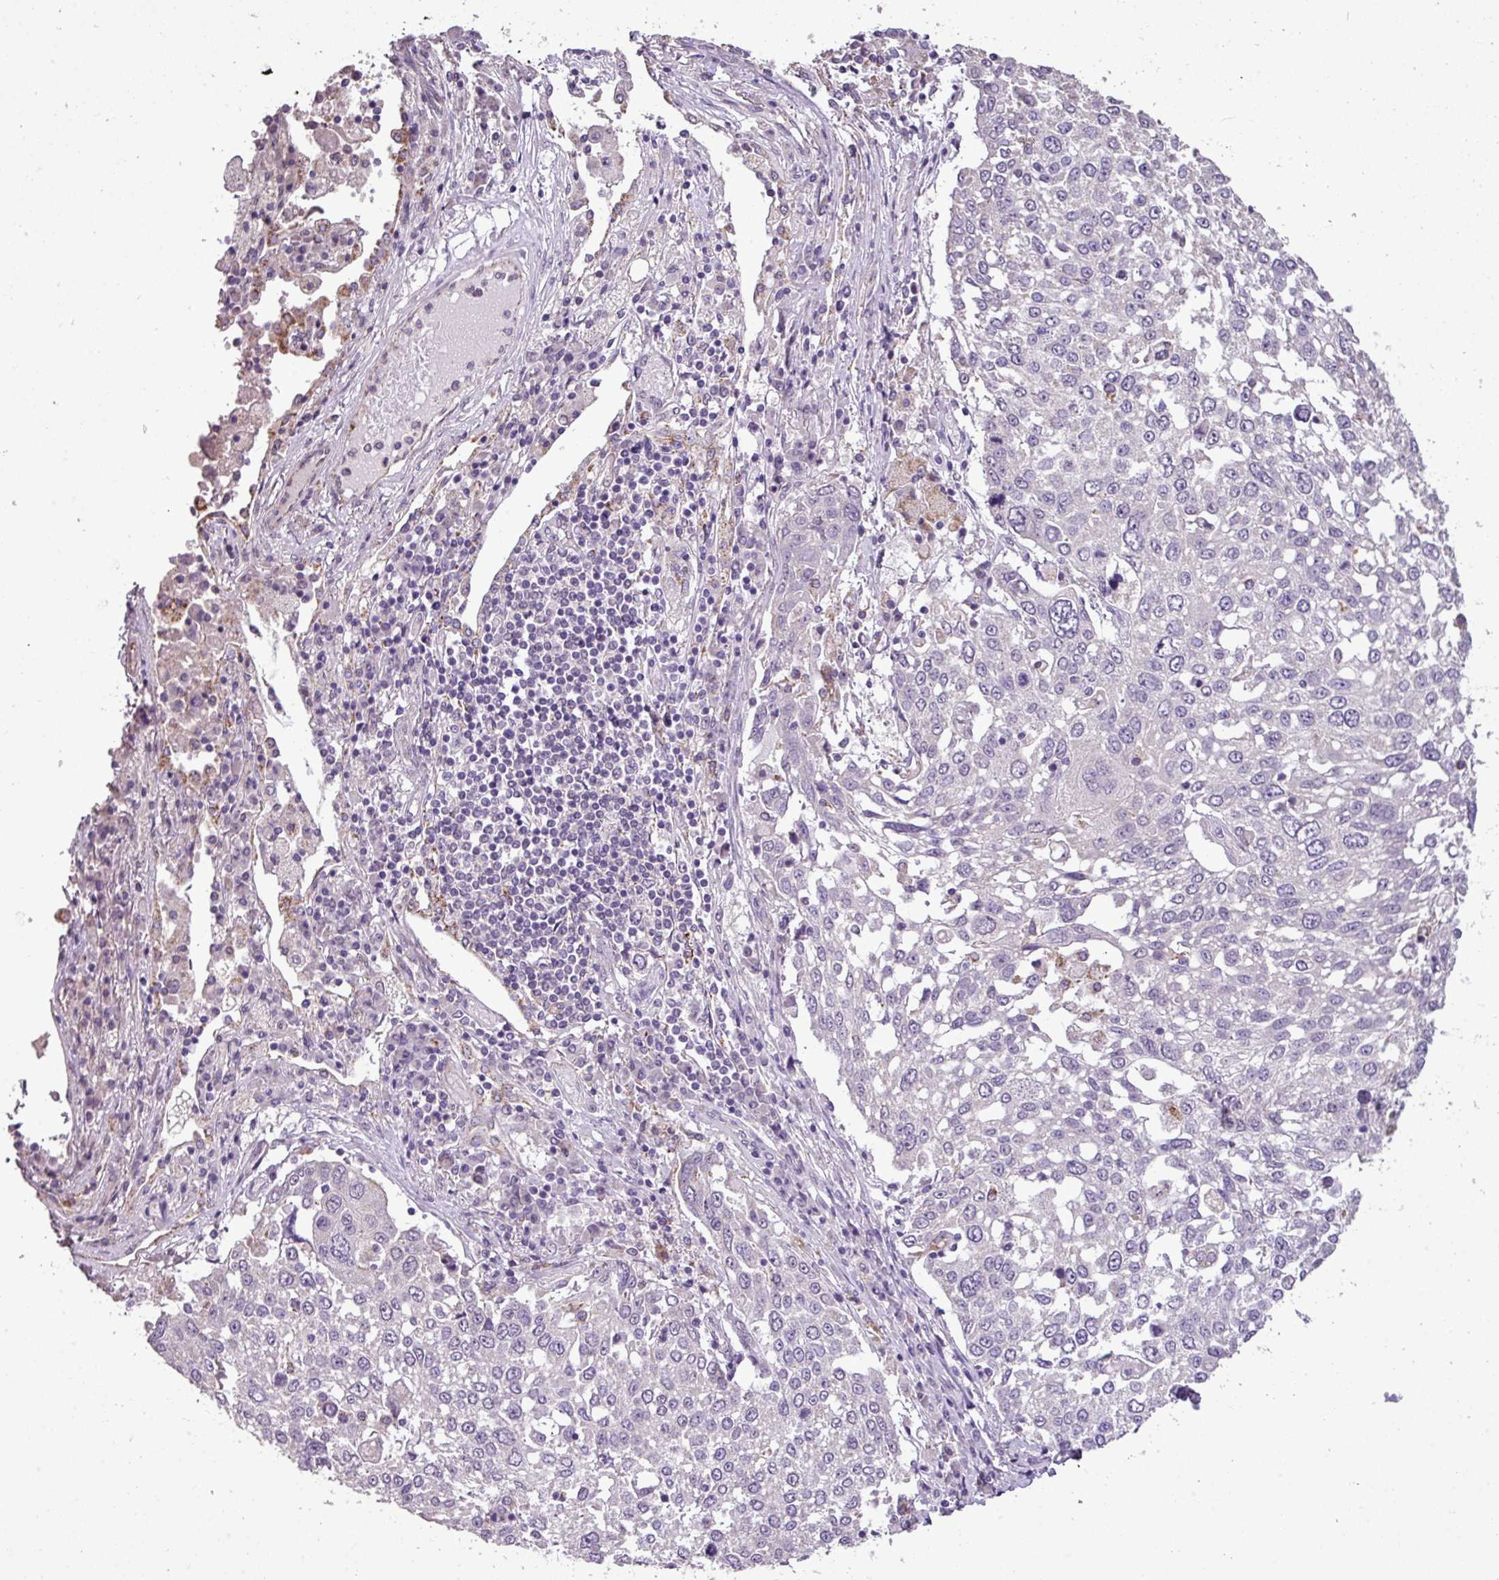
{"staining": {"intensity": "negative", "quantity": "none", "location": "none"}, "tissue": "lung cancer", "cell_type": "Tumor cells", "image_type": "cancer", "snomed": [{"axis": "morphology", "description": "Squamous cell carcinoma, NOS"}, {"axis": "topography", "description": "Lung"}], "caption": "A high-resolution micrograph shows immunohistochemistry (IHC) staining of lung squamous cell carcinoma, which displays no significant positivity in tumor cells.", "gene": "ALDH2", "patient": {"sex": "male", "age": 65}}